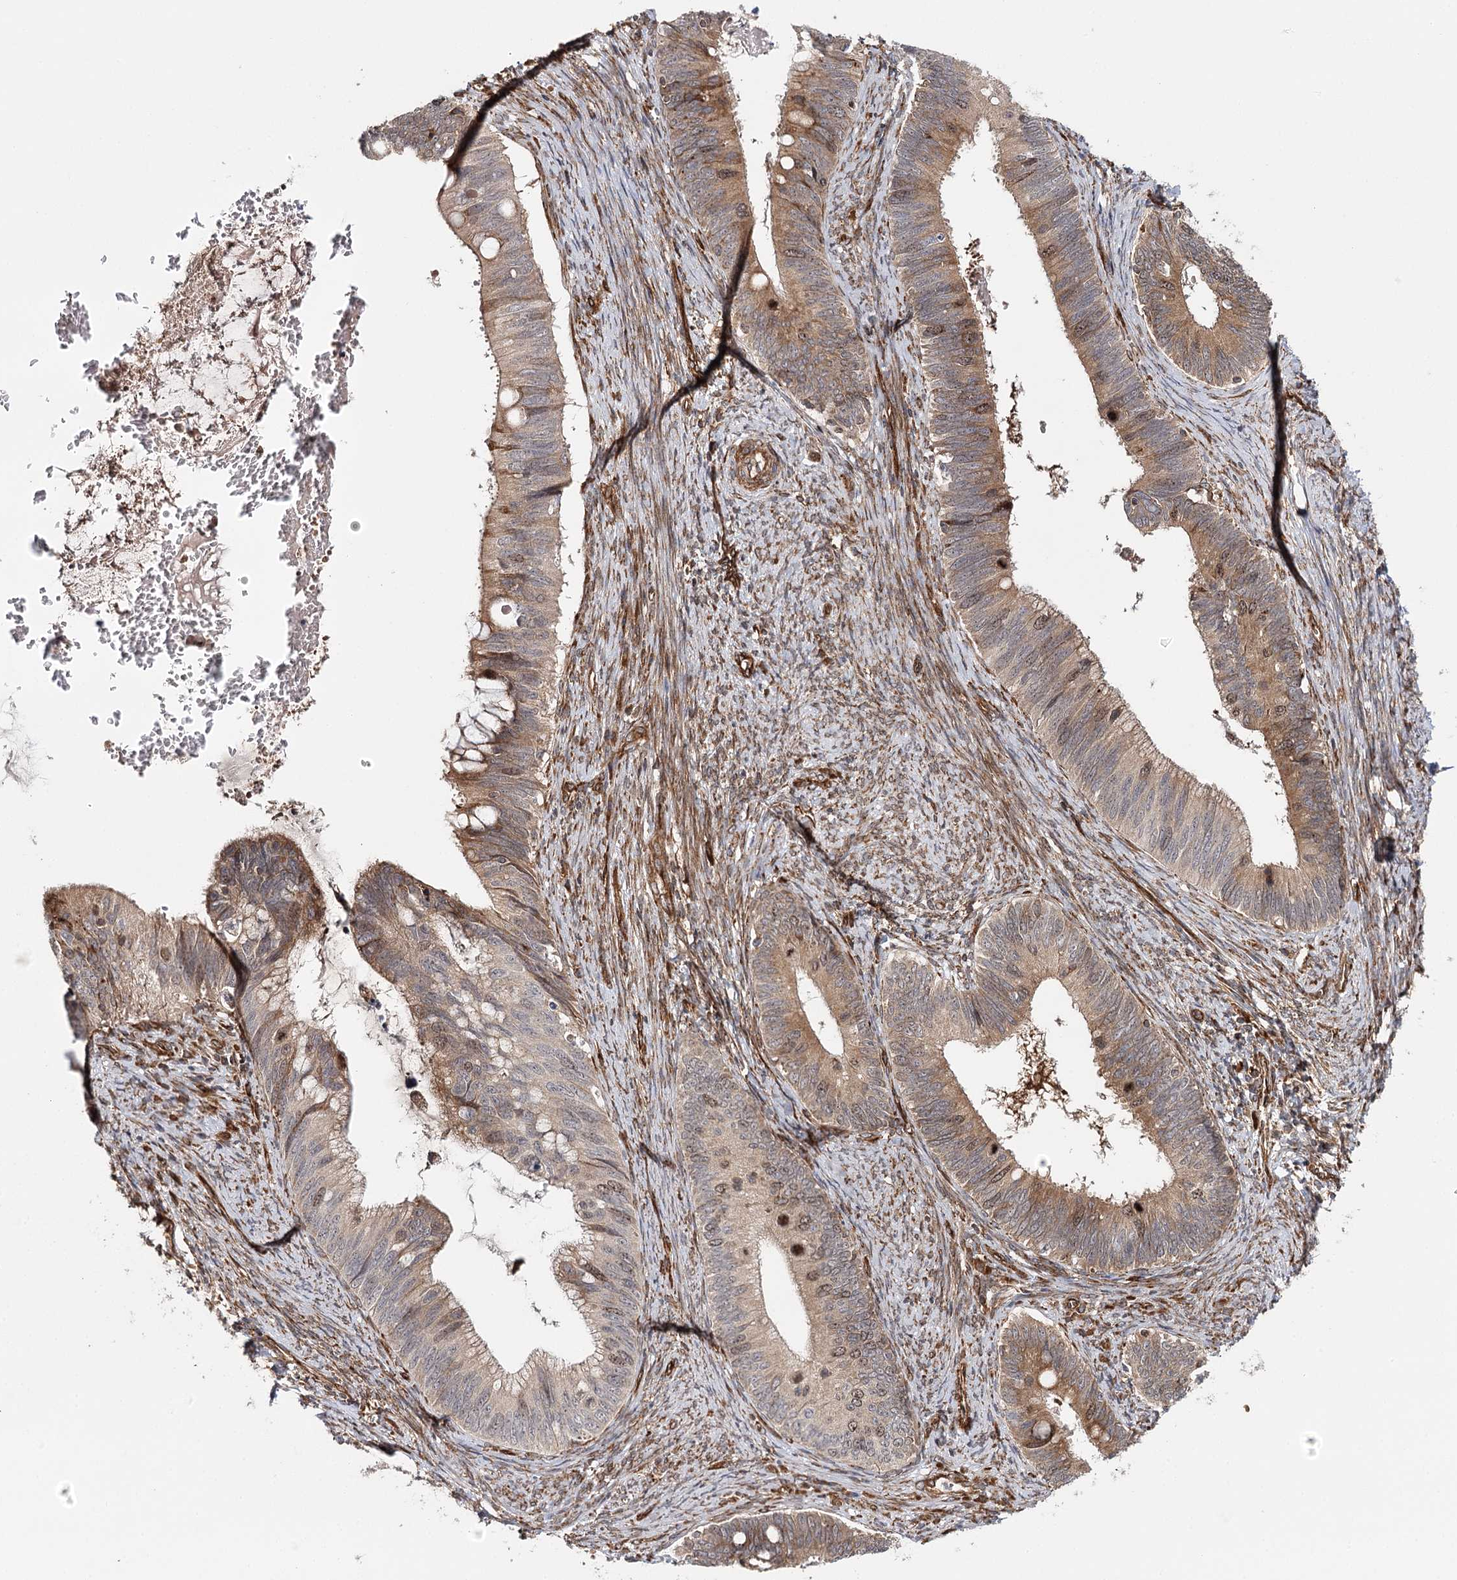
{"staining": {"intensity": "moderate", "quantity": ">75%", "location": "cytoplasmic/membranous,nuclear"}, "tissue": "cervical cancer", "cell_type": "Tumor cells", "image_type": "cancer", "snomed": [{"axis": "morphology", "description": "Adenocarcinoma, NOS"}, {"axis": "topography", "description": "Cervix"}], "caption": "Cervical cancer stained with a brown dye displays moderate cytoplasmic/membranous and nuclear positive positivity in approximately >75% of tumor cells.", "gene": "MKNK1", "patient": {"sex": "female", "age": 42}}